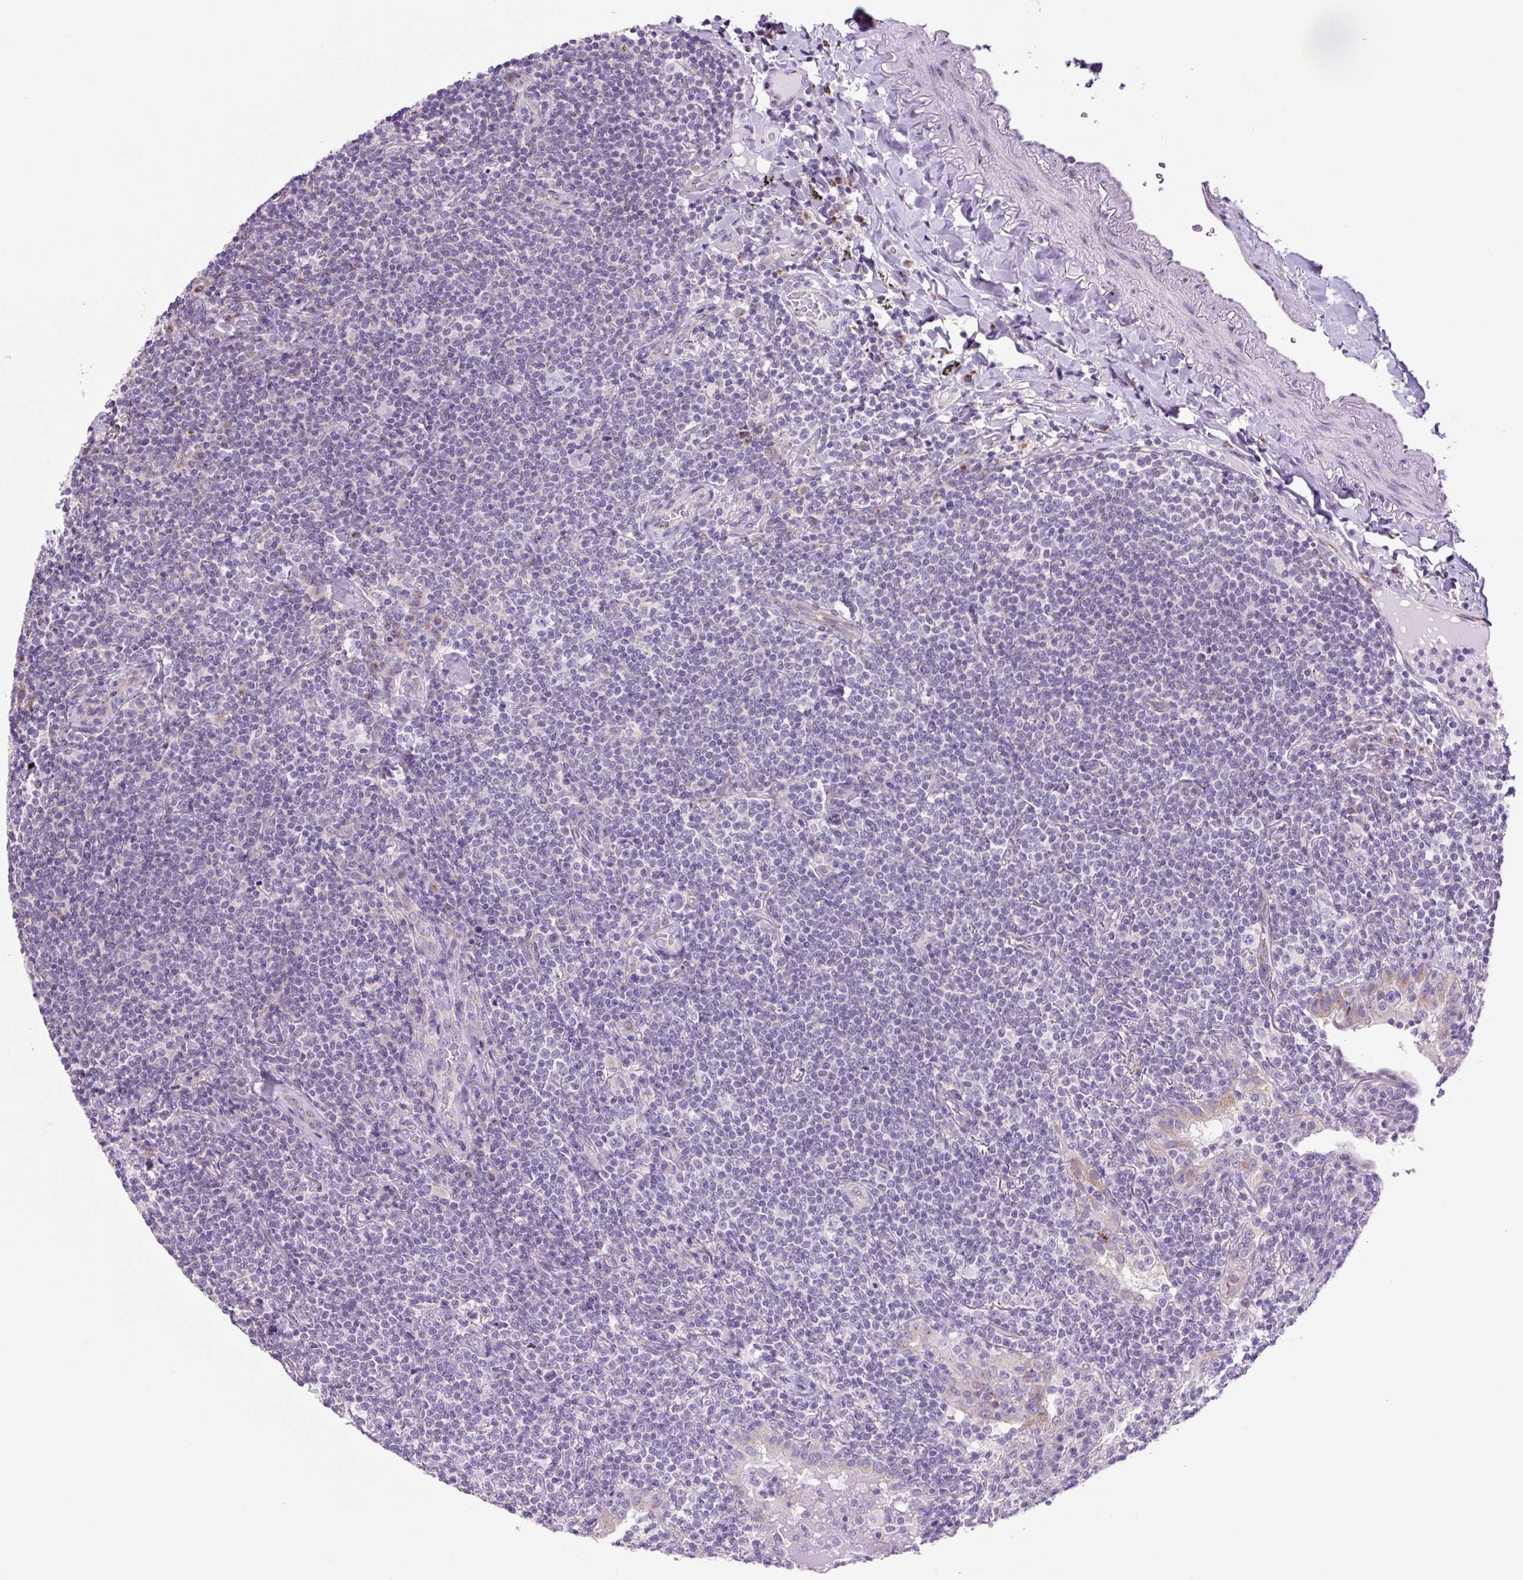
{"staining": {"intensity": "negative", "quantity": "none", "location": "none"}, "tissue": "lymphoma", "cell_type": "Tumor cells", "image_type": "cancer", "snomed": [{"axis": "morphology", "description": "Malignant lymphoma, non-Hodgkin's type, Low grade"}, {"axis": "topography", "description": "Lung"}], "caption": "IHC image of neoplastic tissue: human lymphoma stained with DAB (3,3'-diaminobenzidine) reveals no significant protein staining in tumor cells. Nuclei are stained in blue.", "gene": "GORASP1", "patient": {"sex": "female", "age": 71}}